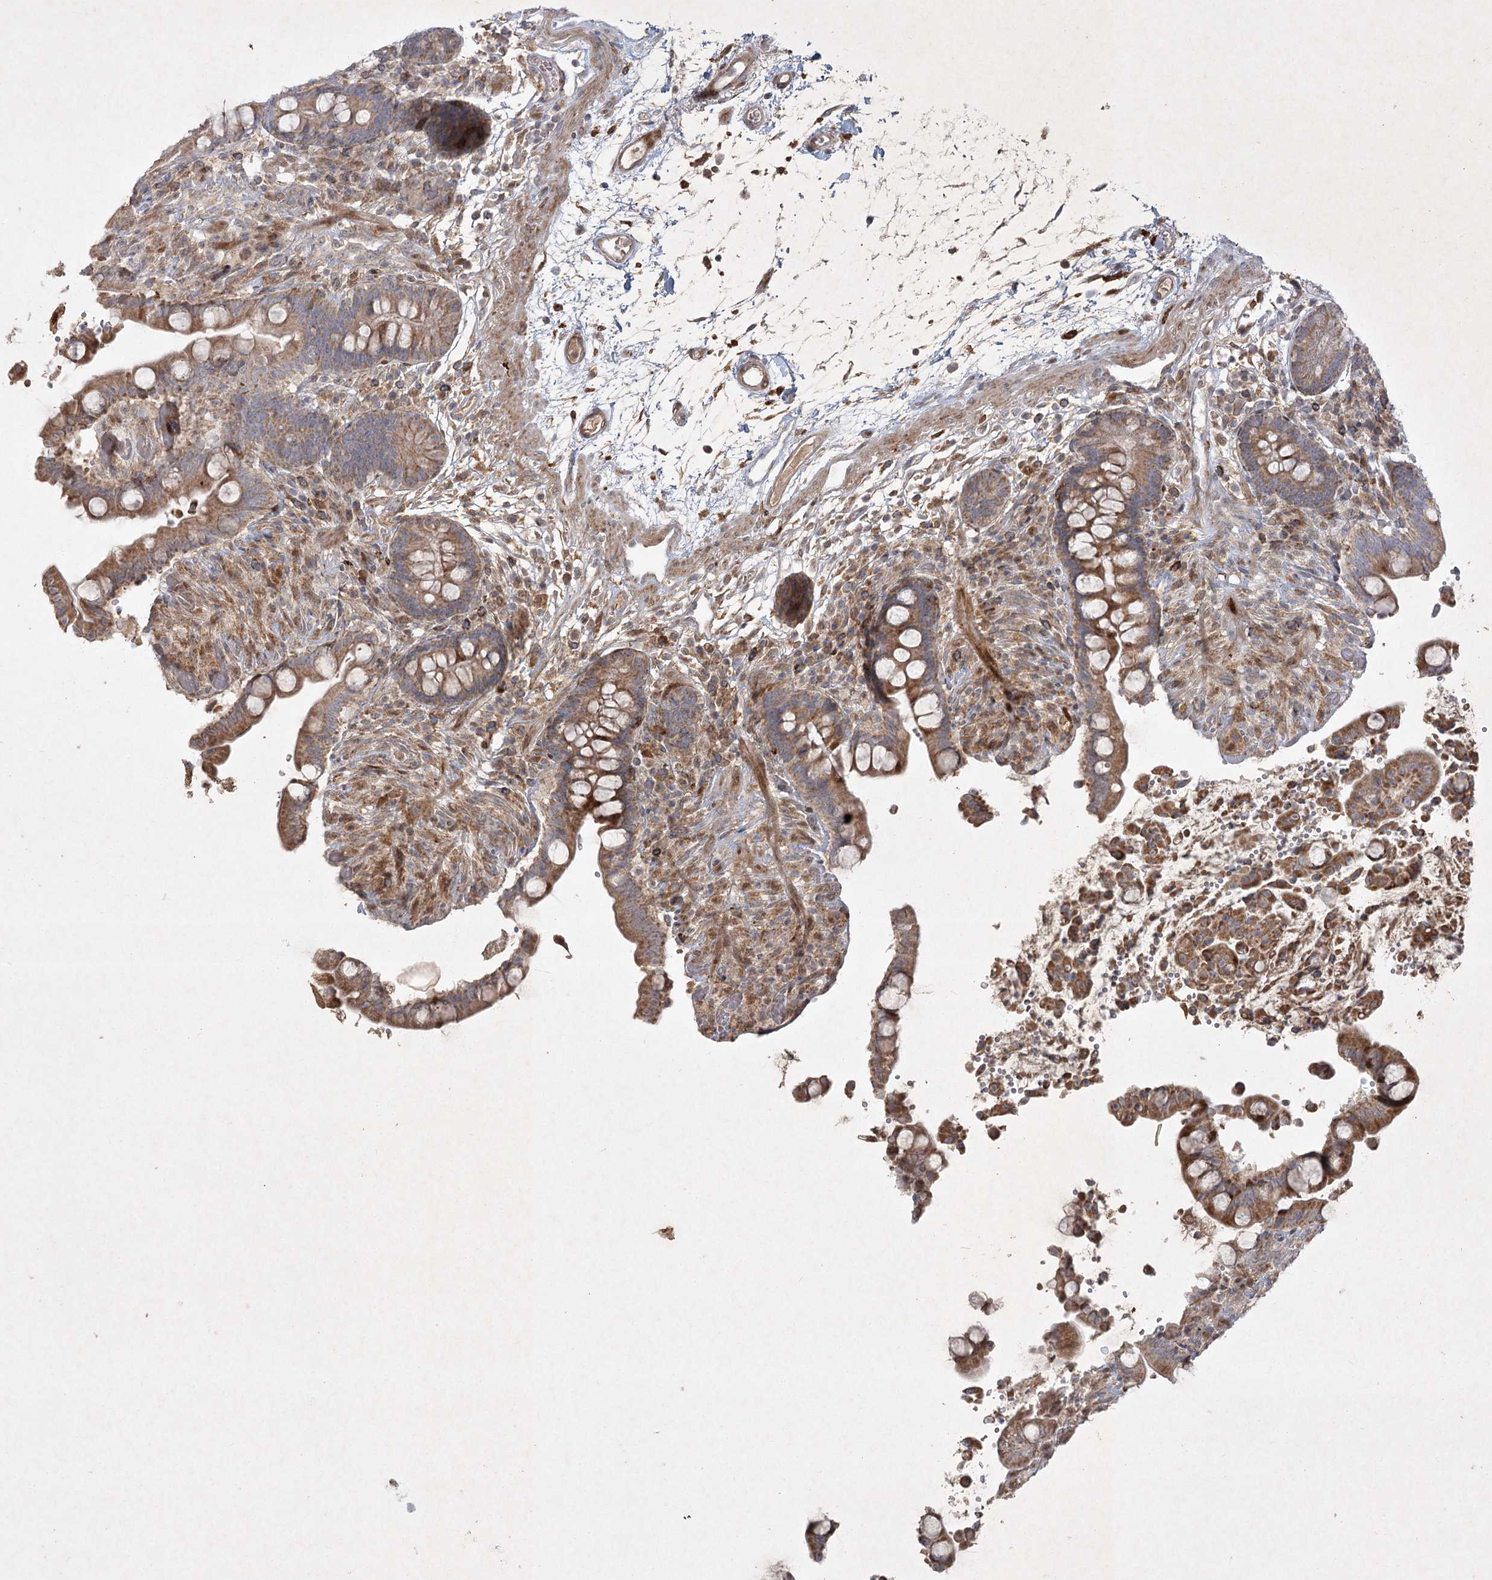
{"staining": {"intensity": "moderate", "quantity": "25%-75%", "location": "cytoplasmic/membranous"}, "tissue": "colon", "cell_type": "Endothelial cells", "image_type": "normal", "snomed": [{"axis": "morphology", "description": "Normal tissue, NOS"}, {"axis": "topography", "description": "Colon"}], "caption": "A high-resolution photomicrograph shows IHC staining of benign colon, which displays moderate cytoplasmic/membranous positivity in about 25%-75% of endothelial cells. (DAB (3,3'-diaminobenzidine) IHC with brightfield microscopy, high magnification).", "gene": "KBTBD4", "patient": {"sex": "male", "age": 73}}